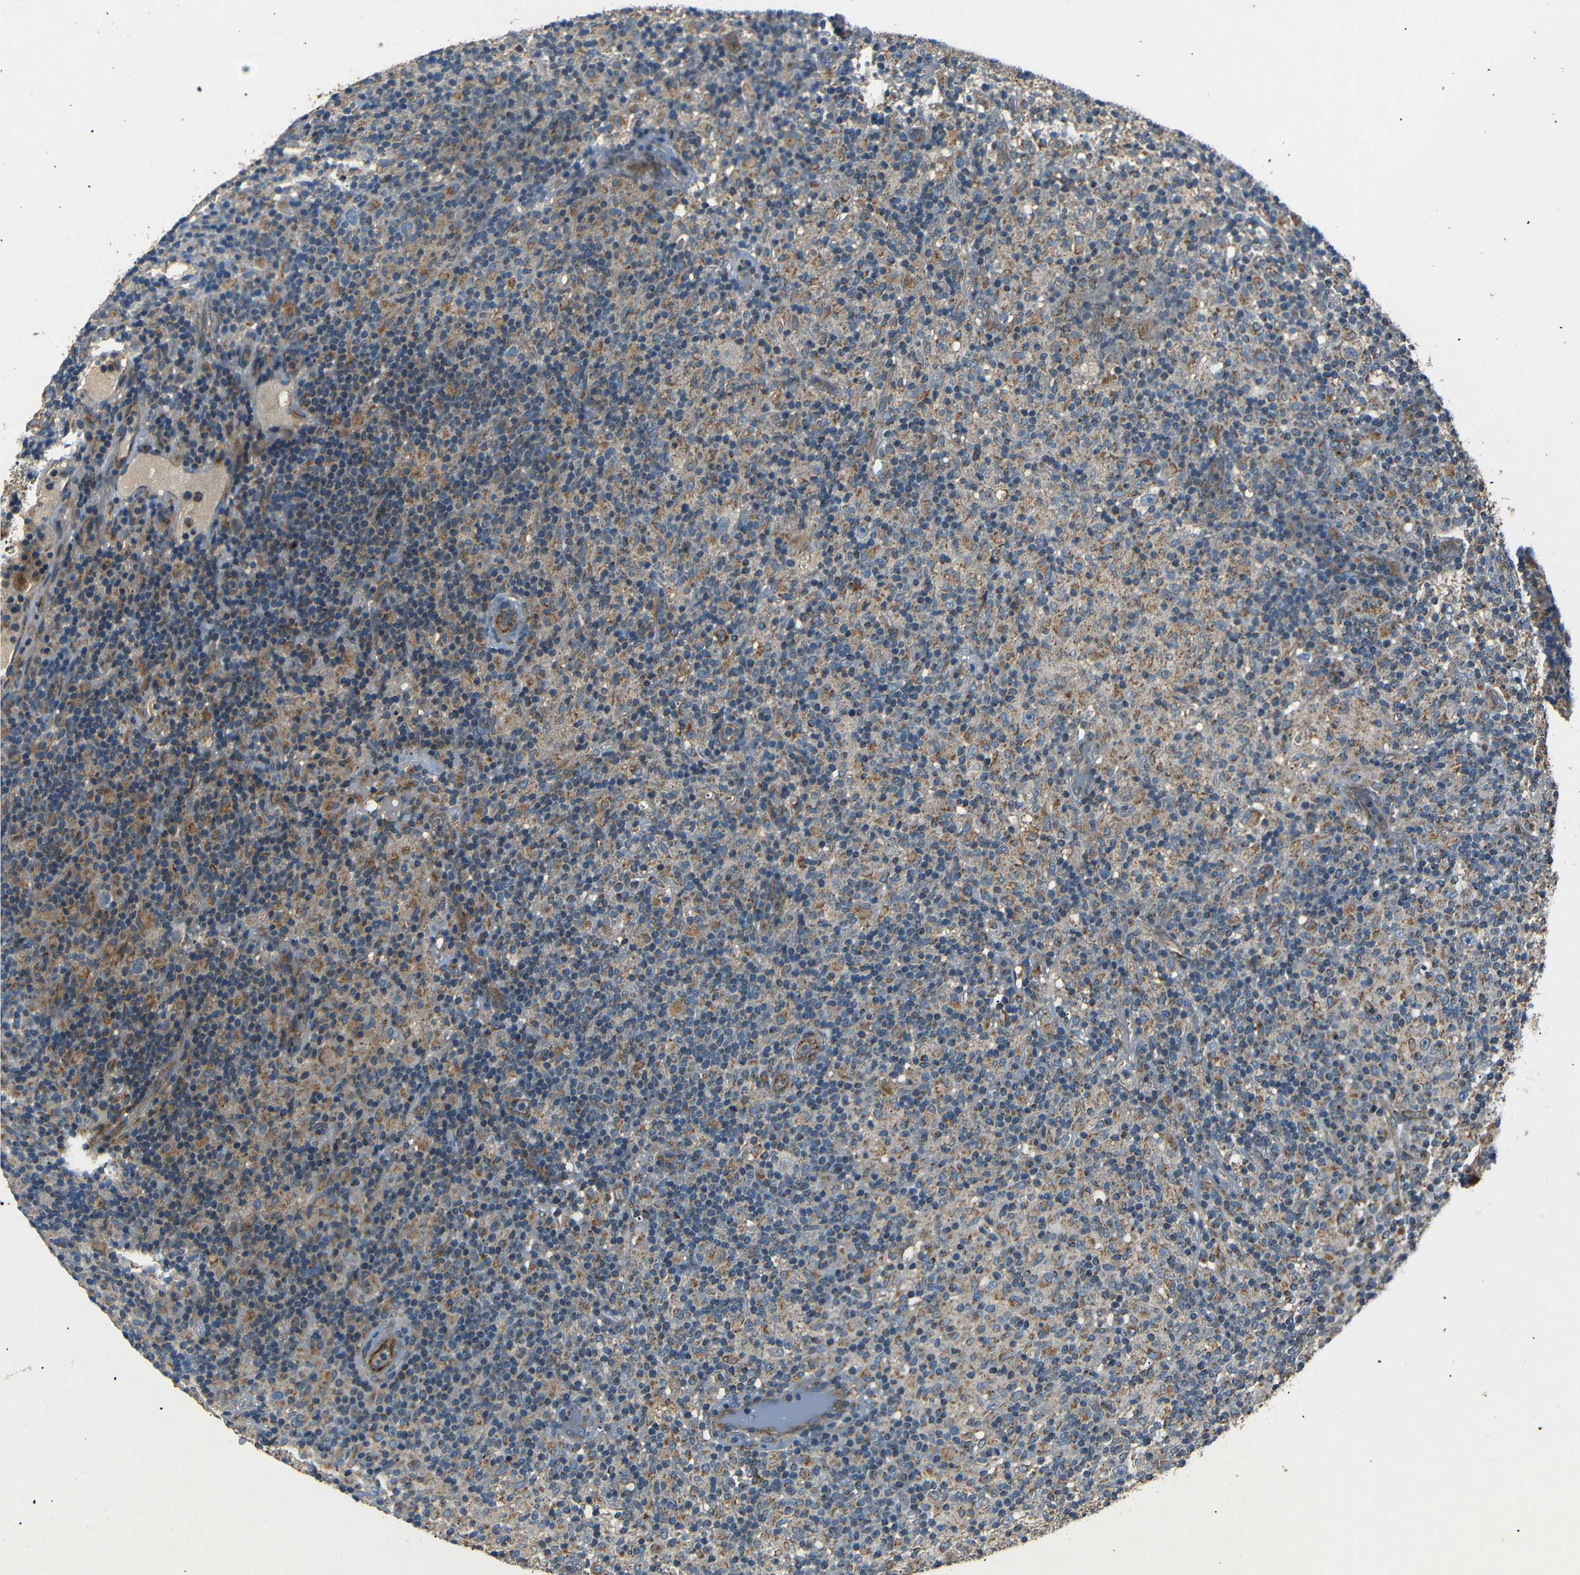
{"staining": {"intensity": "moderate", "quantity": "25%-75%", "location": "cytoplasmic/membranous"}, "tissue": "lymphoma", "cell_type": "Tumor cells", "image_type": "cancer", "snomed": [{"axis": "morphology", "description": "Hodgkin's disease, NOS"}, {"axis": "topography", "description": "Lymph node"}], "caption": "Hodgkin's disease stained for a protein exhibits moderate cytoplasmic/membranous positivity in tumor cells.", "gene": "NETO2", "patient": {"sex": "male", "age": 70}}